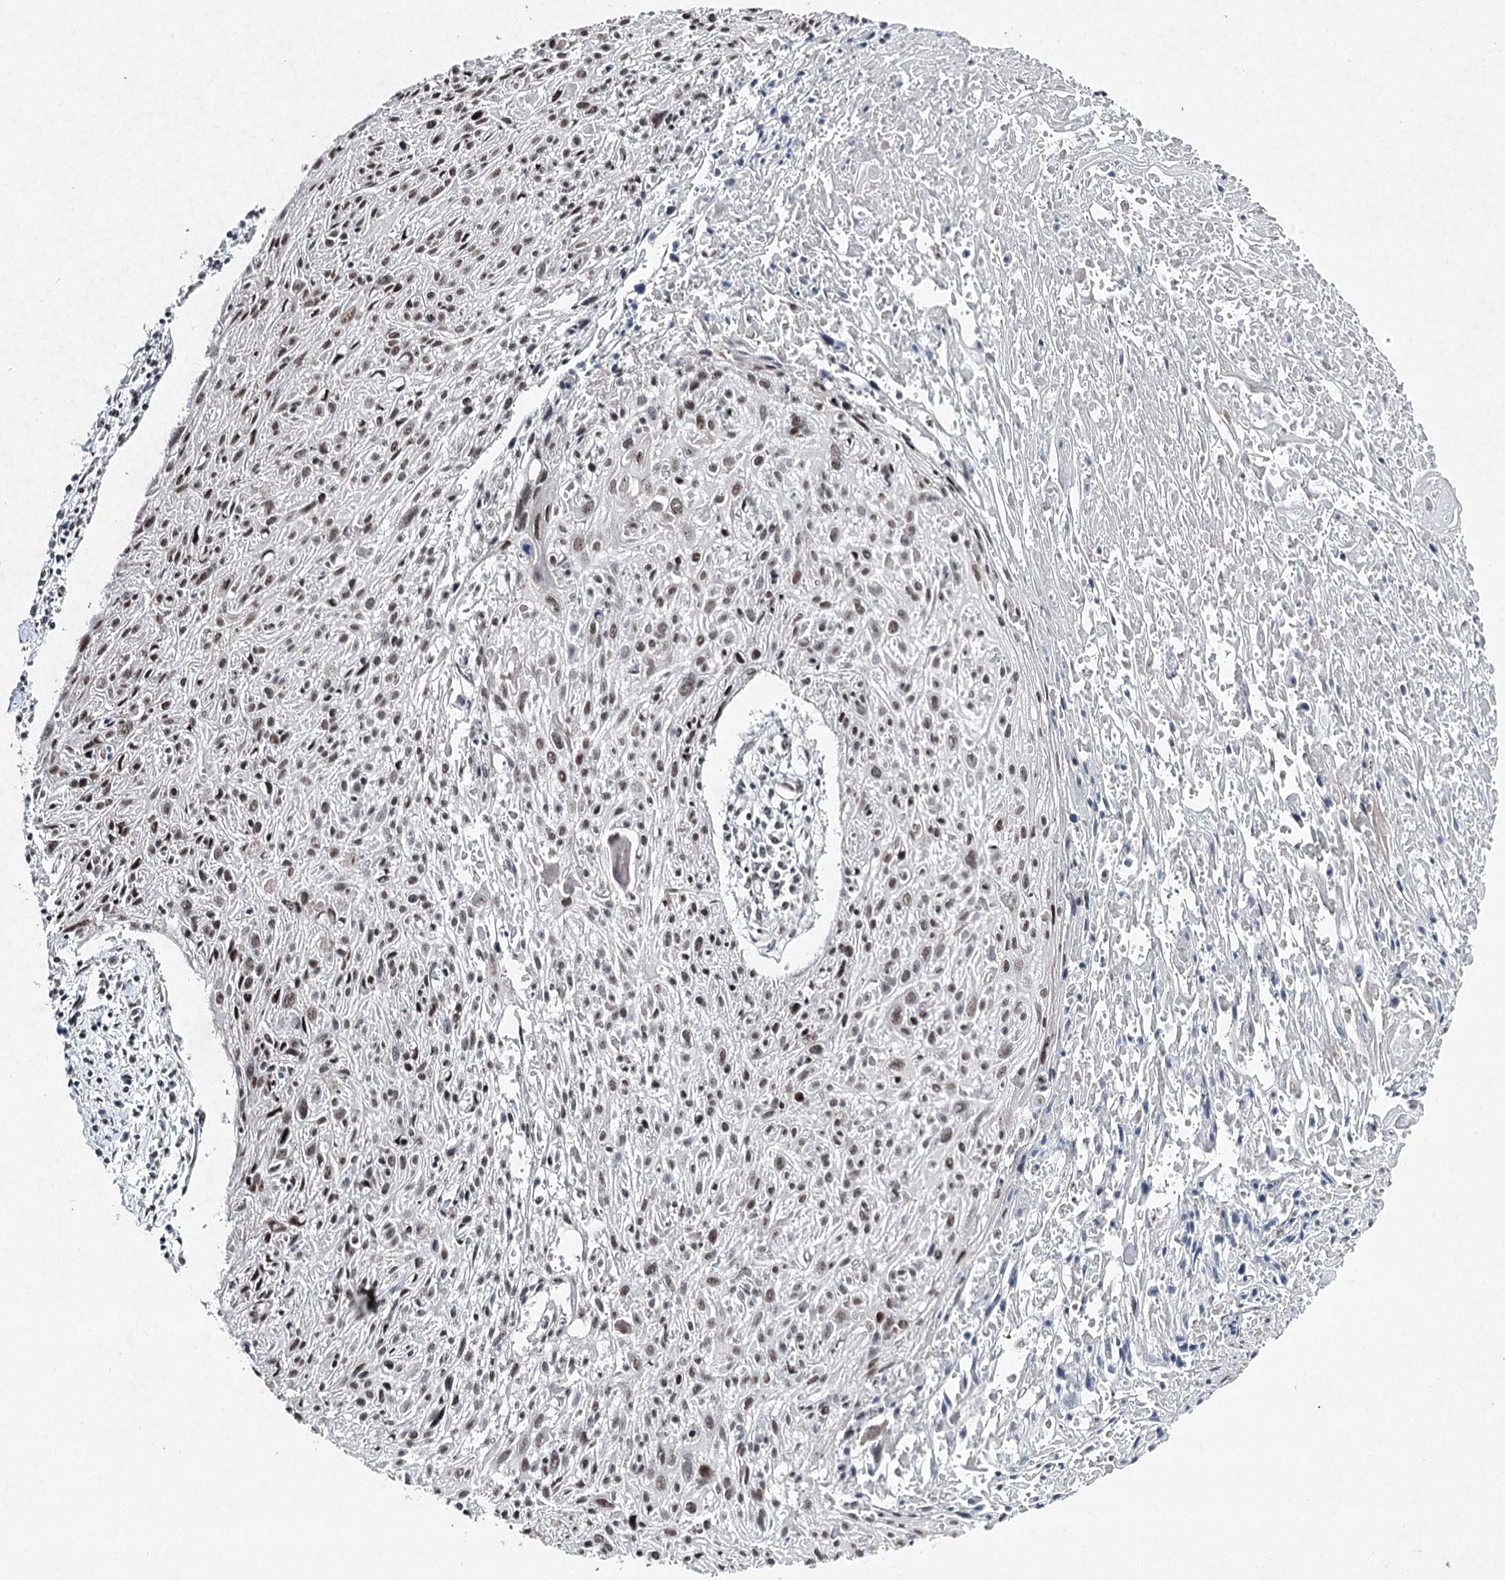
{"staining": {"intensity": "weak", "quantity": "25%-75%", "location": "nuclear"}, "tissue": "cervical cancer", "cell_type": "Tumor cells", "image_type": "cancer", "snomed": [{"axis": "morphology", "description": "Squamous cell carcinoma, NOS"}, {"axis": "topography", "description": "Cervix"}], "caption": "Cervical cancer (squamous cell carcinoma) stained for a protein demonstrates weak nuclear positivity in tumor cells.", "gene": "PDCD4", "patient": {"sex": "female", "age": 51}}